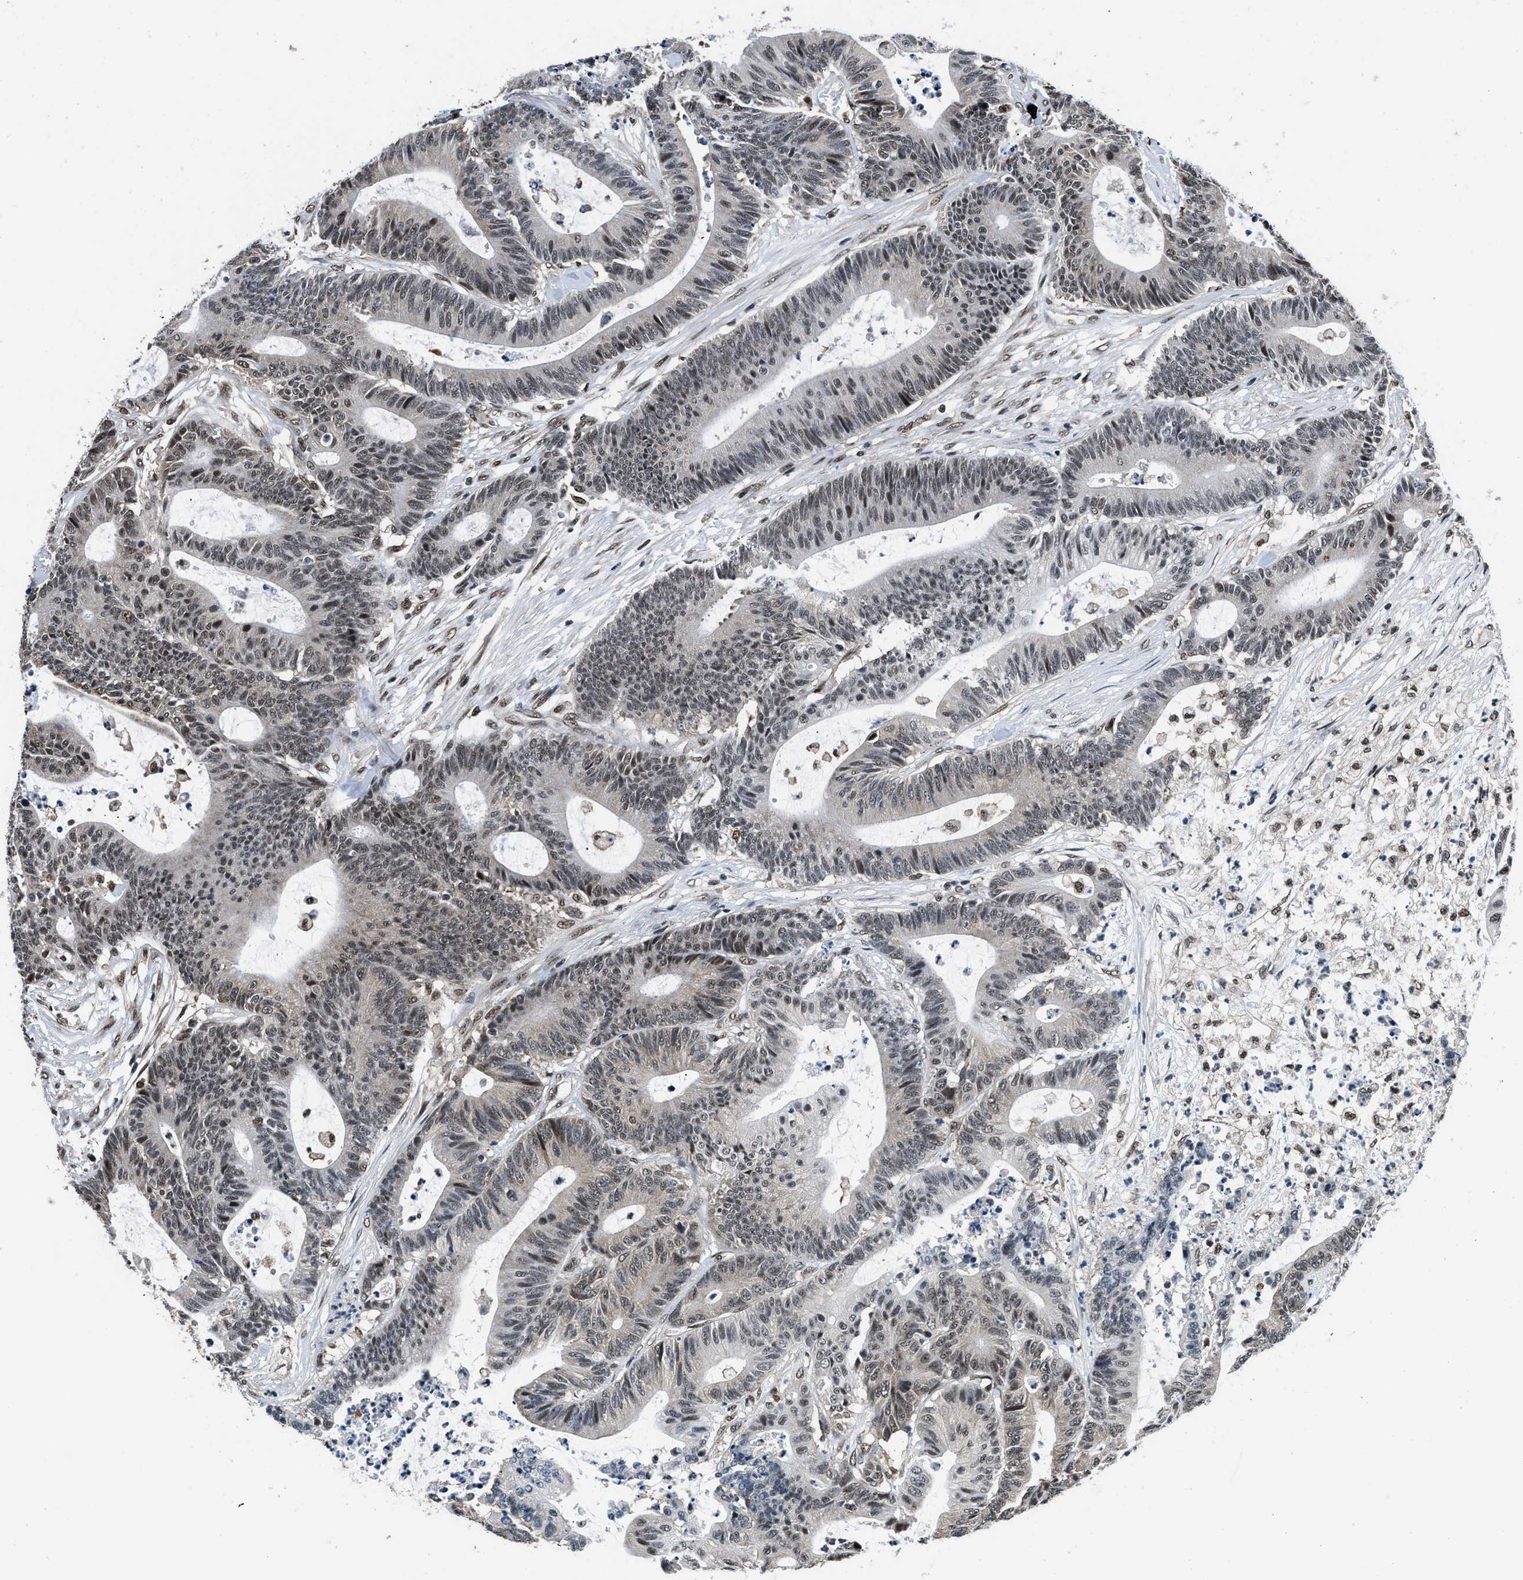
{"staining": {"intensity": "weak", "quantity": "25%-75%", "location": "nuclear"}, "tissue": "colorectal cancer", "cell_type": "Tumor cells", "image_type": "cancer", "snomed": [{"axis": "morphology", "description": "Adenocarcinoma, NOS"}, {"axis": "topography", "description": "Colon"}], "caption": "A photomicrograph showing weak nuclear expression in approximately 25%-75% of tumor cells in colorectal cancer, as visualized by brown immunohistochemical staining.", "gene": "HNRNPH2", "patient": {"sex": "female", "age": 84}}